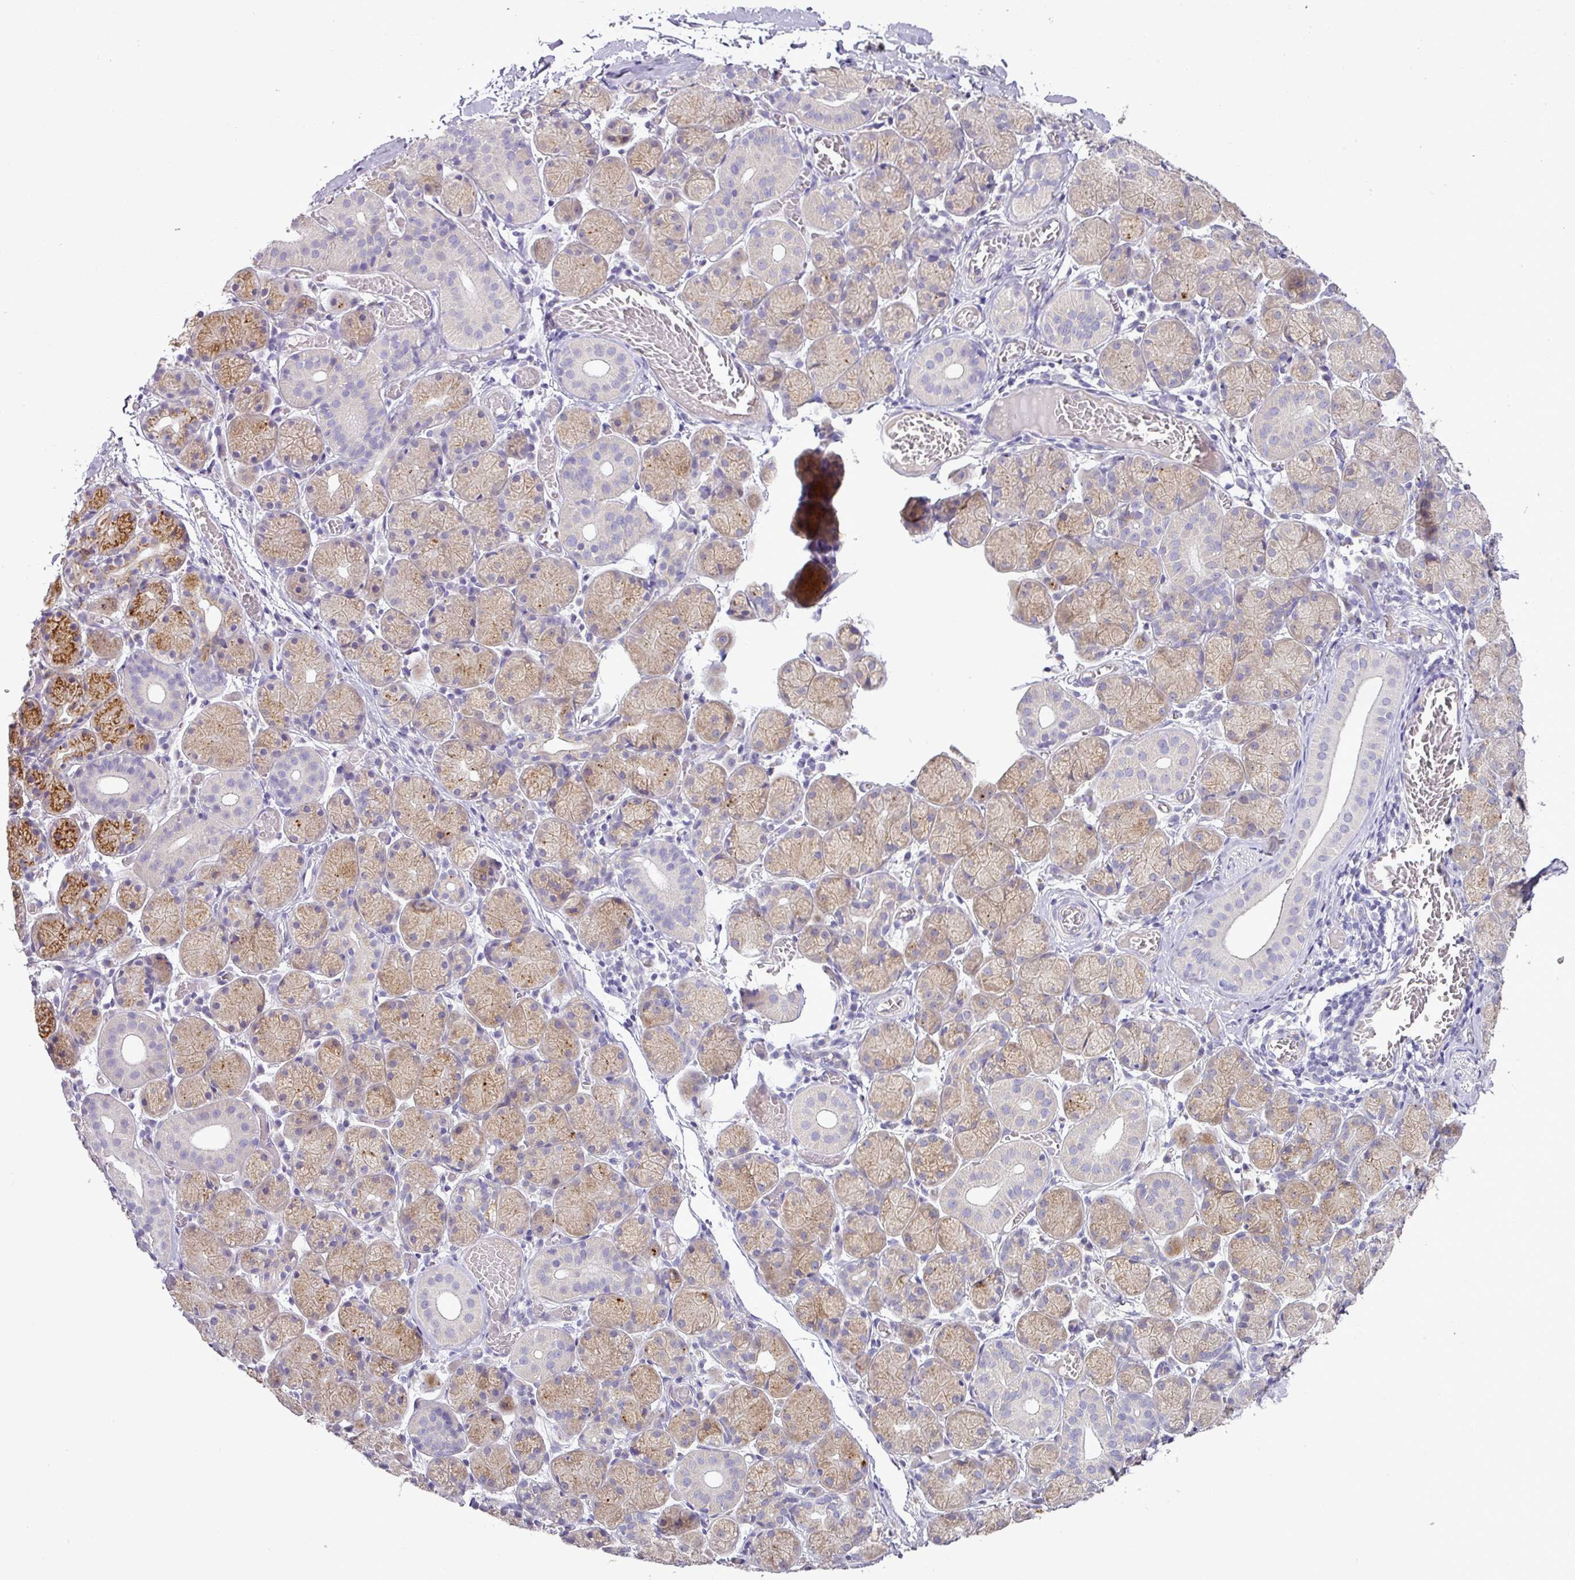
{"staining": {"intensity": "moderate", "quantity": "25%-75%", "location": "cytoplasmic/membranous"}, "tissue": "salivary gland", "cell_type": "Glandular cells", "image_type": "normal", "snomed": [{"axis": "morphology", "description": "Normal tissue, NOS"}, {"axis": "topography", "description": "Salivary gland"}], "caption": "The histopathology image exhibits immunohistochemical staining of benign salivary gland. There is moderate cytoplasmic/membranous positivity is present in about 25%-75% of glandular cells.", "gene": "BRINP2", "patient": {"sex": "female", "age": 24}}